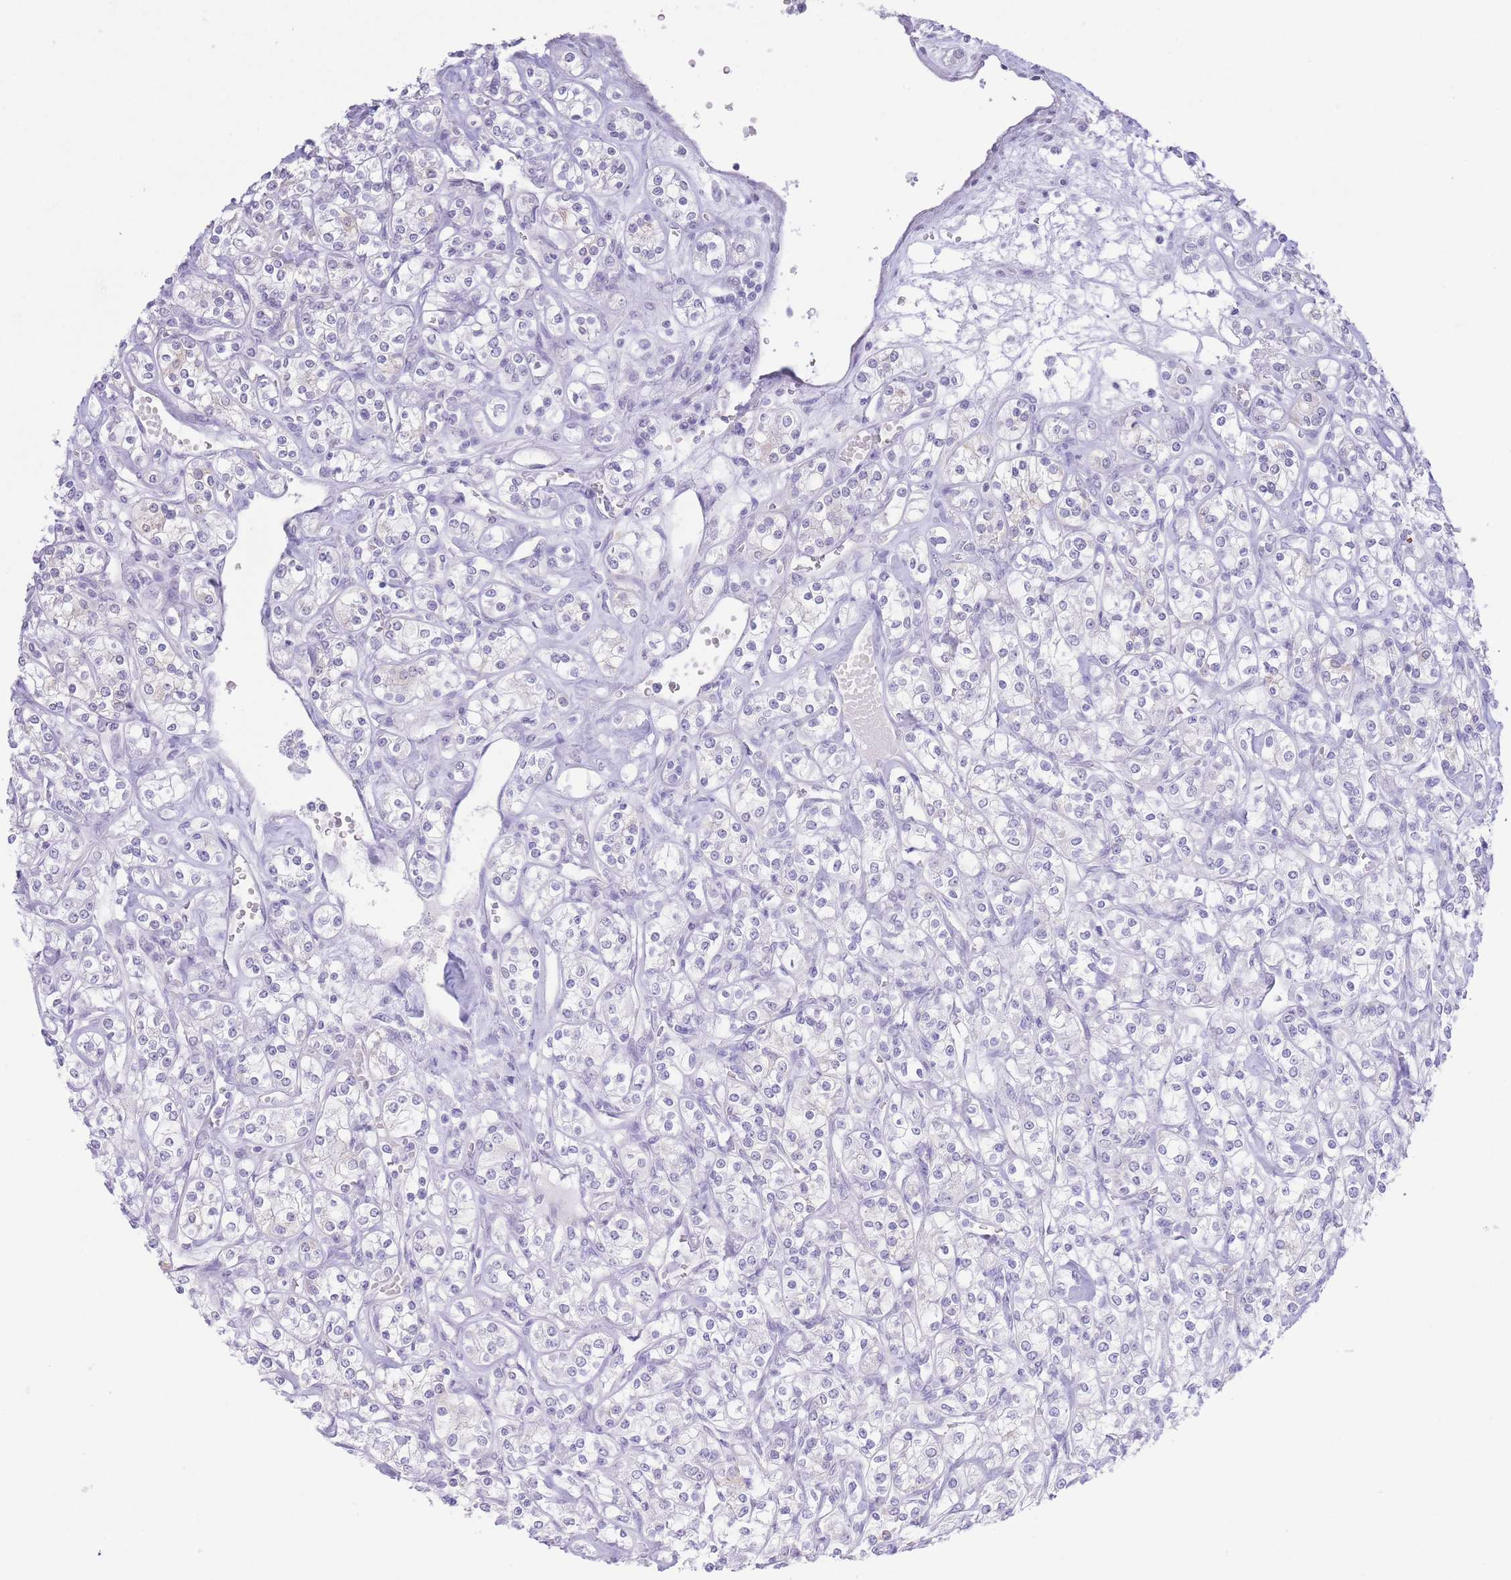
{"staining": {"intensity": "negative", "quantity": "none", "location": "none"}, "tissue": "renal cancer", "cell_type": "Tumor cells", "image_type": "cancer", "snomed": [{"axis": "morphology", "description": "Adenocarcinoma, NOS"}, {"axis": "topography", "description": "Kidney"}], "caption": "DAB immunohistochemical staining of renal cancer (adenocarcinoma) exhibits no significant positivity in tumor cells.", "gene": "PKLR", "patient": {"sex": "male", "age": 77}}